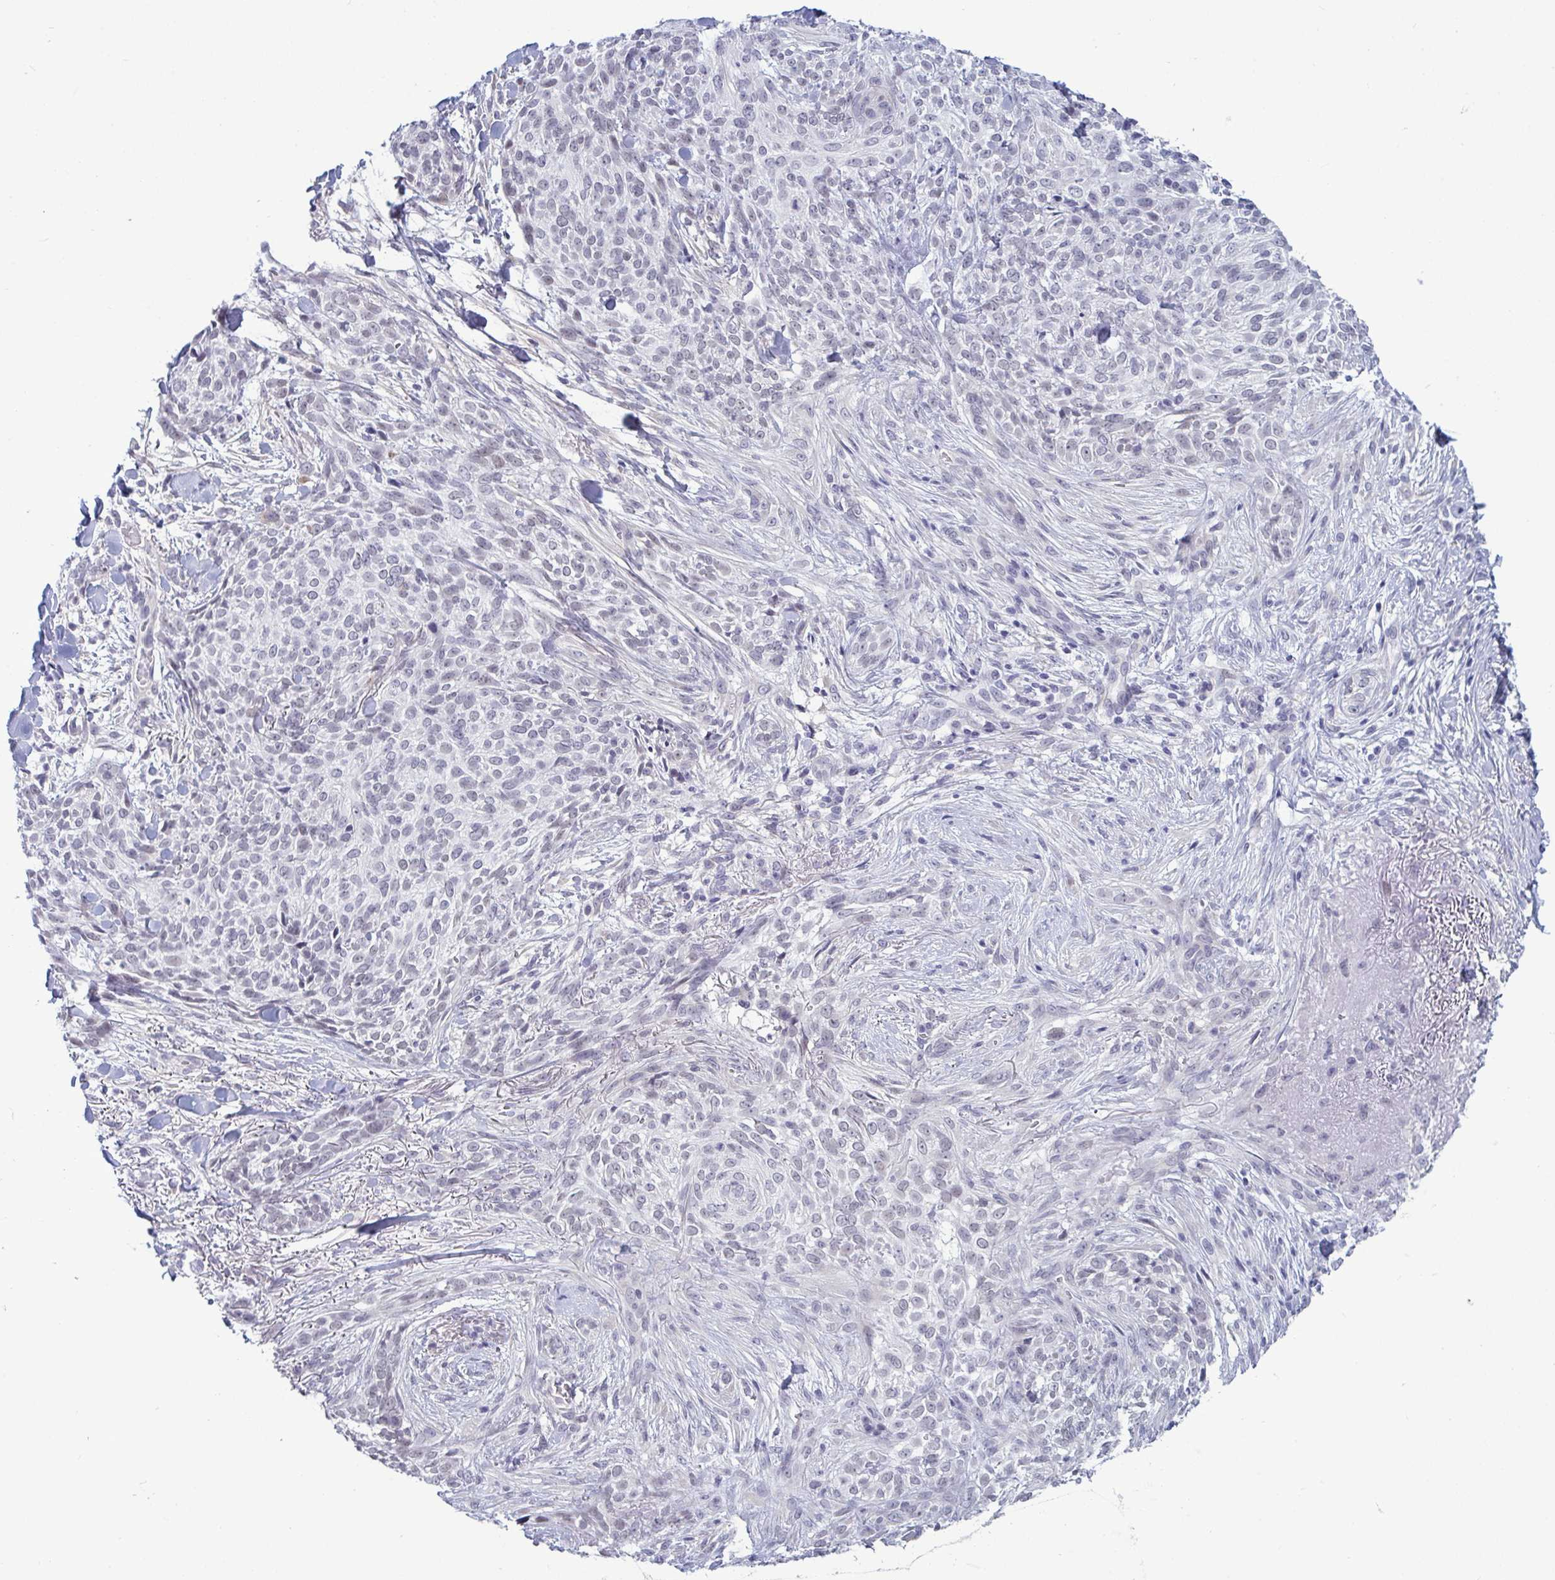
{"staining": {"intensity": "negative", "quantity": "none", "location": "none"}, "tissue": "skin cancer", "cell_type": "Tumor cells", "image_type": "cancer", "snomed": [{"axis": "morphology", "description": "Basal cell carcinoma"}, {"axis": "topography", "description": "Skin"}, {"axis": "topography", "description": "Skin of face"}], "caption": "The immunohistochemistry (IHC) image has no significant positivity in tumor cells of skin basal cell carcinoma tissue.", "gene": "TCEAL8", "patient": {"sex": "female", "age": 90}}